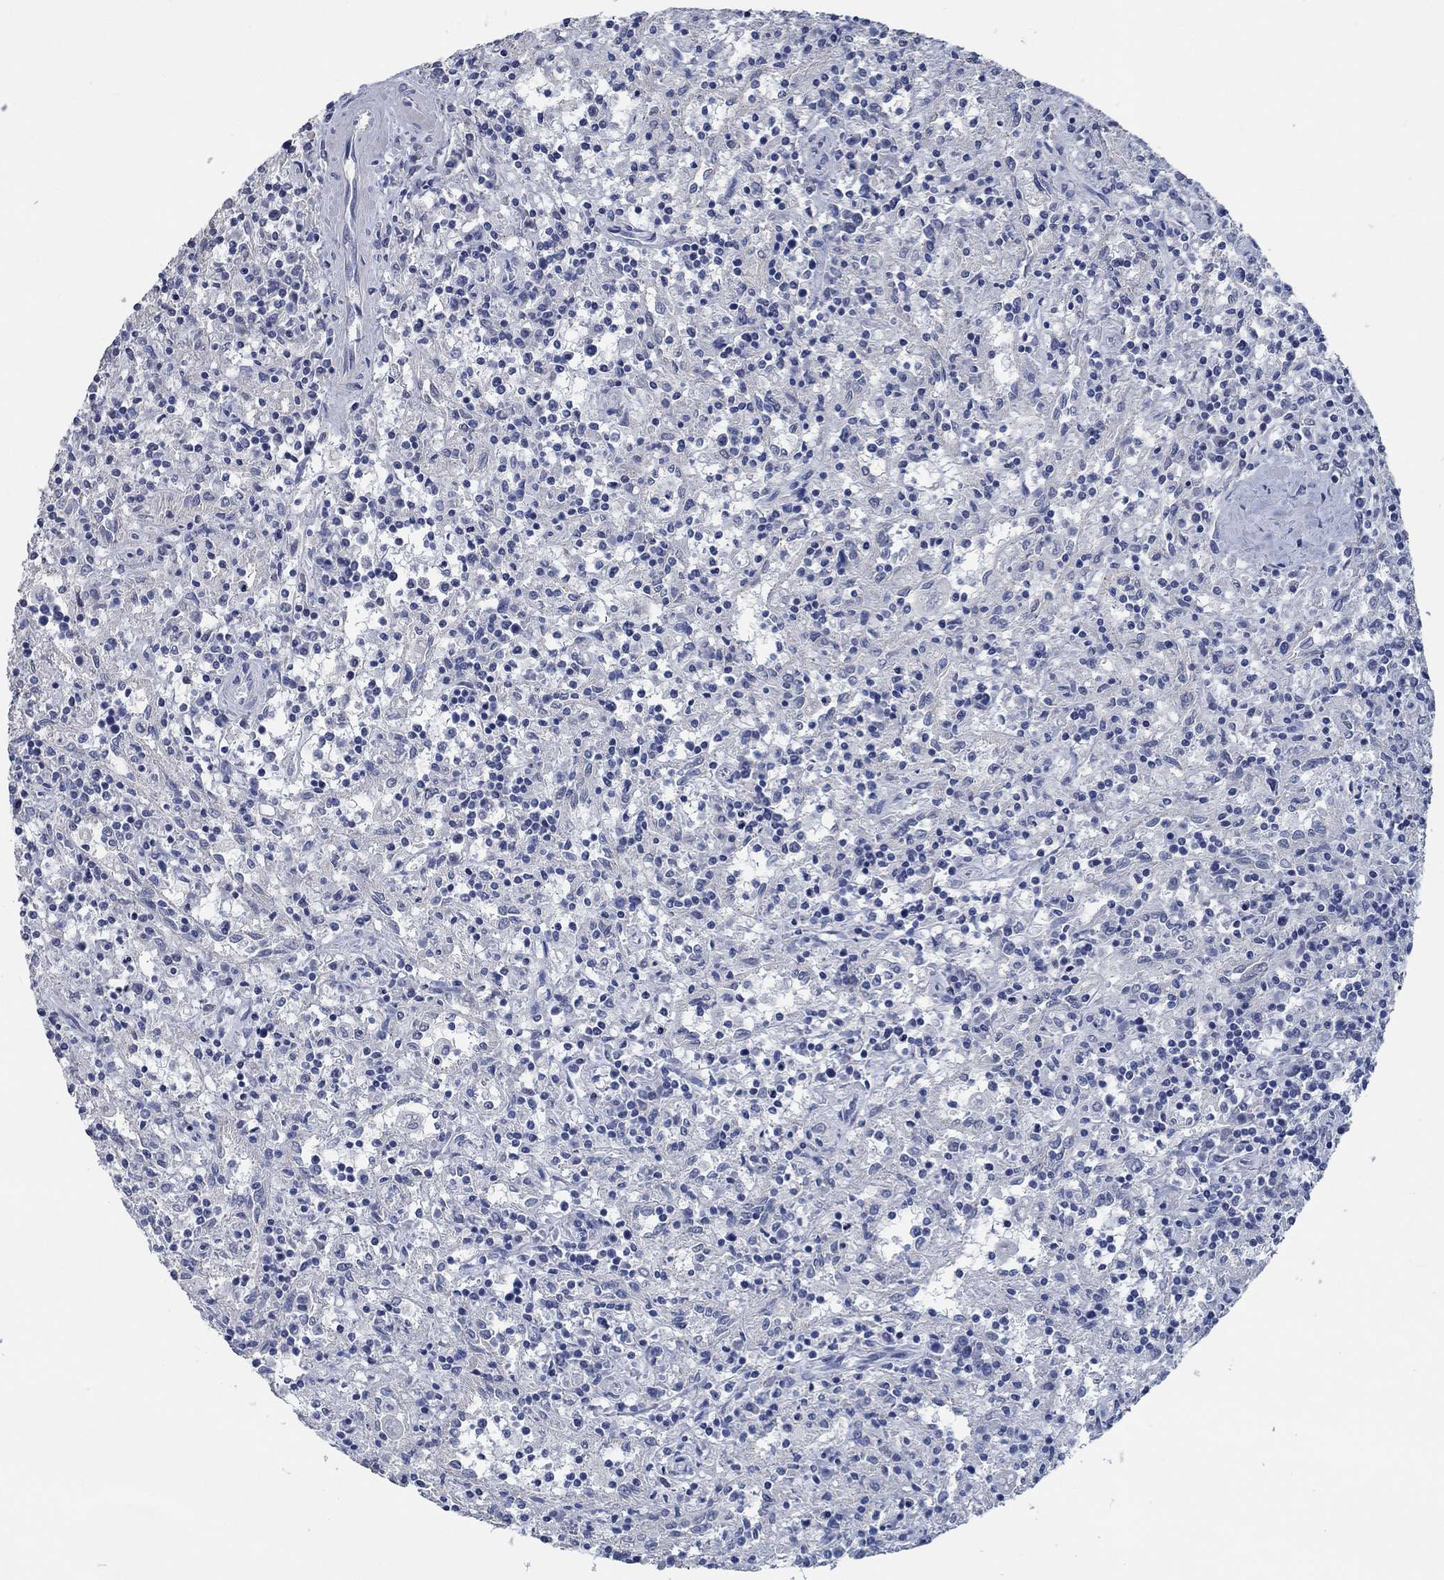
{"staining": {"intensity": "negative", "quantity": "none", "location": "none"}, "tissue": "lymphoma", "cell_type": "Tumor cells", "image_type": "cancer", "snomed": [{"axis": "morphology", "description": "Malignant lymphoma, non-Hodgkin's type, Low grade"}, {"axis": "topography", "description": "Spleen"}], "caption": "Histopathology image shows no protein staining in tumor cells of low-grade malignant lymphoma, non-Hodgkin's type tissue.", "gene": "OBSCN", "patient": {"sex": "male", "age": 62}}